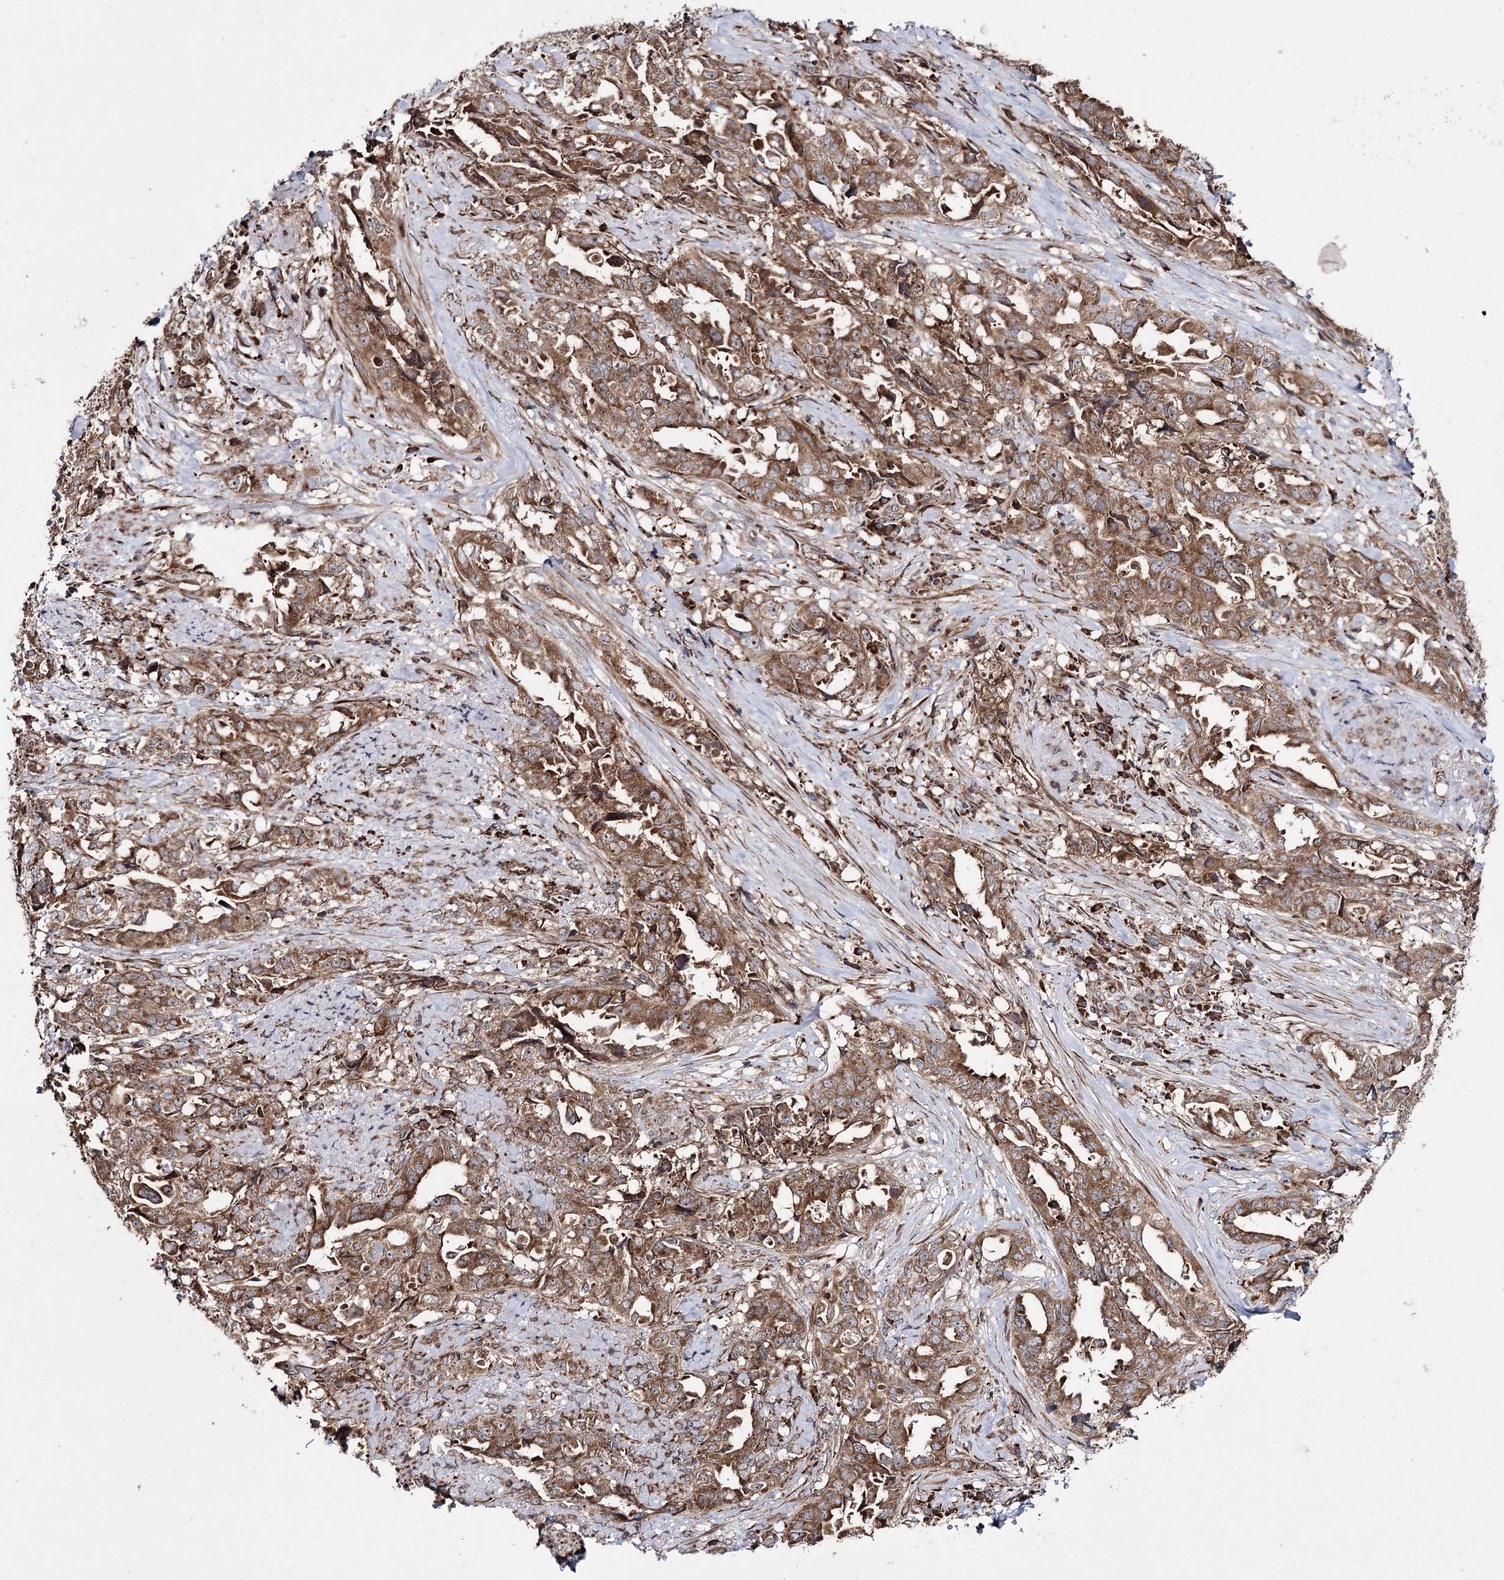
{"staining": {"intensity": "moderate", "quantity": ">75%", "location": "cytoplasmic/membranous"}, "tissue": "endometrial cancer", "cell_type": "Tumor cells", "image_type": "cancer", "snomed": [{"axis": "morphology", "description": "Adenocarcinoma, NOS"}, {"axis": "topography", "description": "Endometrium"}], "caption": "Endometrial adenocarcinoma was stained to show a protein in brown. There is medium levels of moderate cytoplasmic/membranous expression in approximately >75% of tumor cells. The protein of interest is stained brown, and the nuclei are stained in blue (DAB IHC with brightfield microscopy, high magnification).", "gene": "HECTD2", "patient": {"sex": "female", "age": 65}}